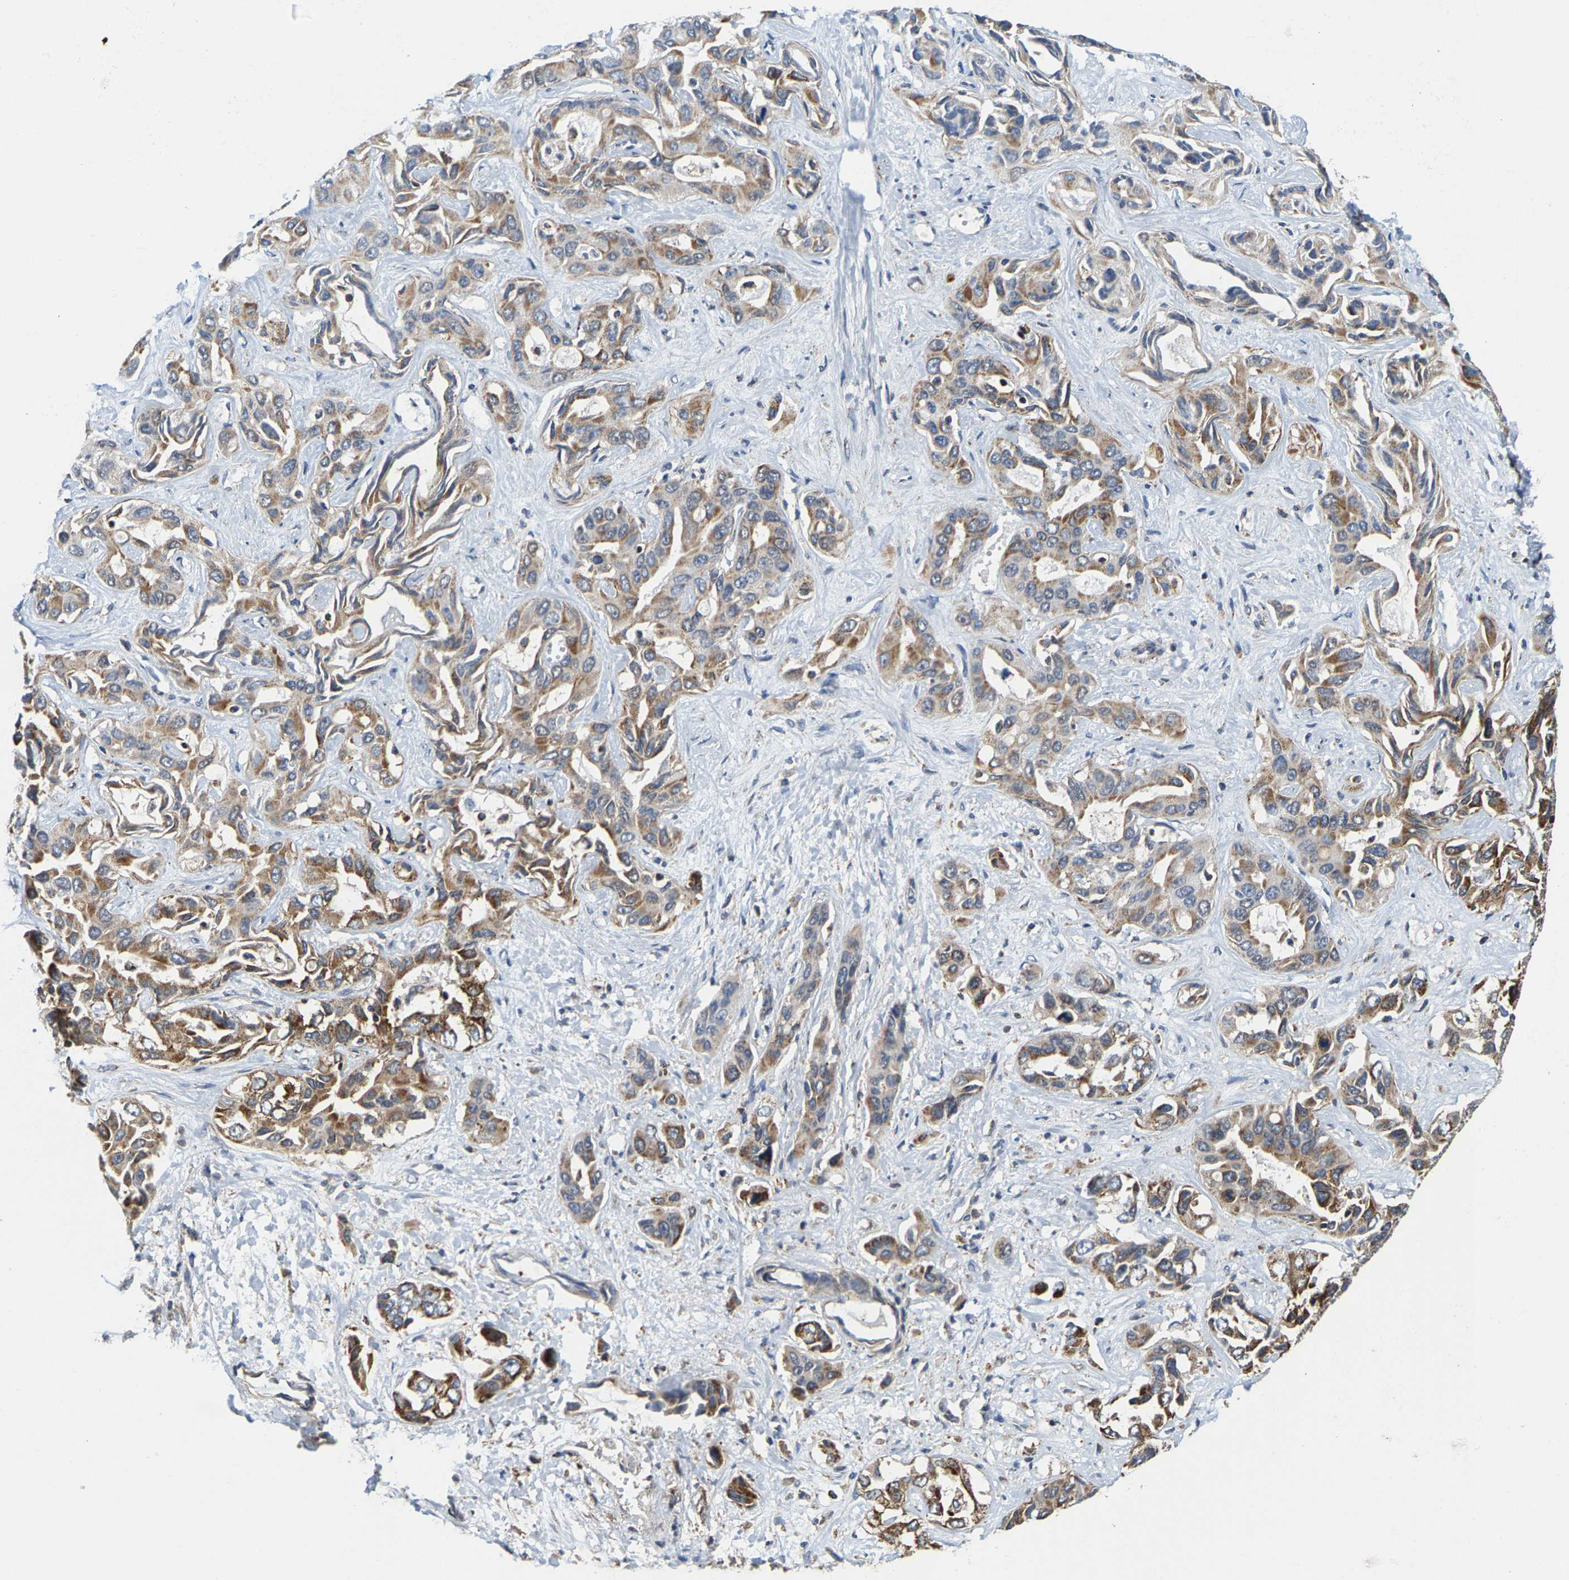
{"staining": {"intensity": "moderate", "quantity": ">75%", "location": "cytoplasmic/membranous"}, "tissue": "liver cancer", "cell_type": "Tumor cells", "image_type": "cancer", "snomed": [{"axis": "morphology", "description": "Cholangiocarcinoma"}, {"axis": "topography", "description": "Liver"}], "caption": "Tumor cells demonstrate medium levels of moderate cytoplasmic/membranous expression in approximately >75% of cells in human liver cancer (cholangiocarcinoma).", "gene": "SHMT2", "patient": {"sex": "female", "age": 52}}